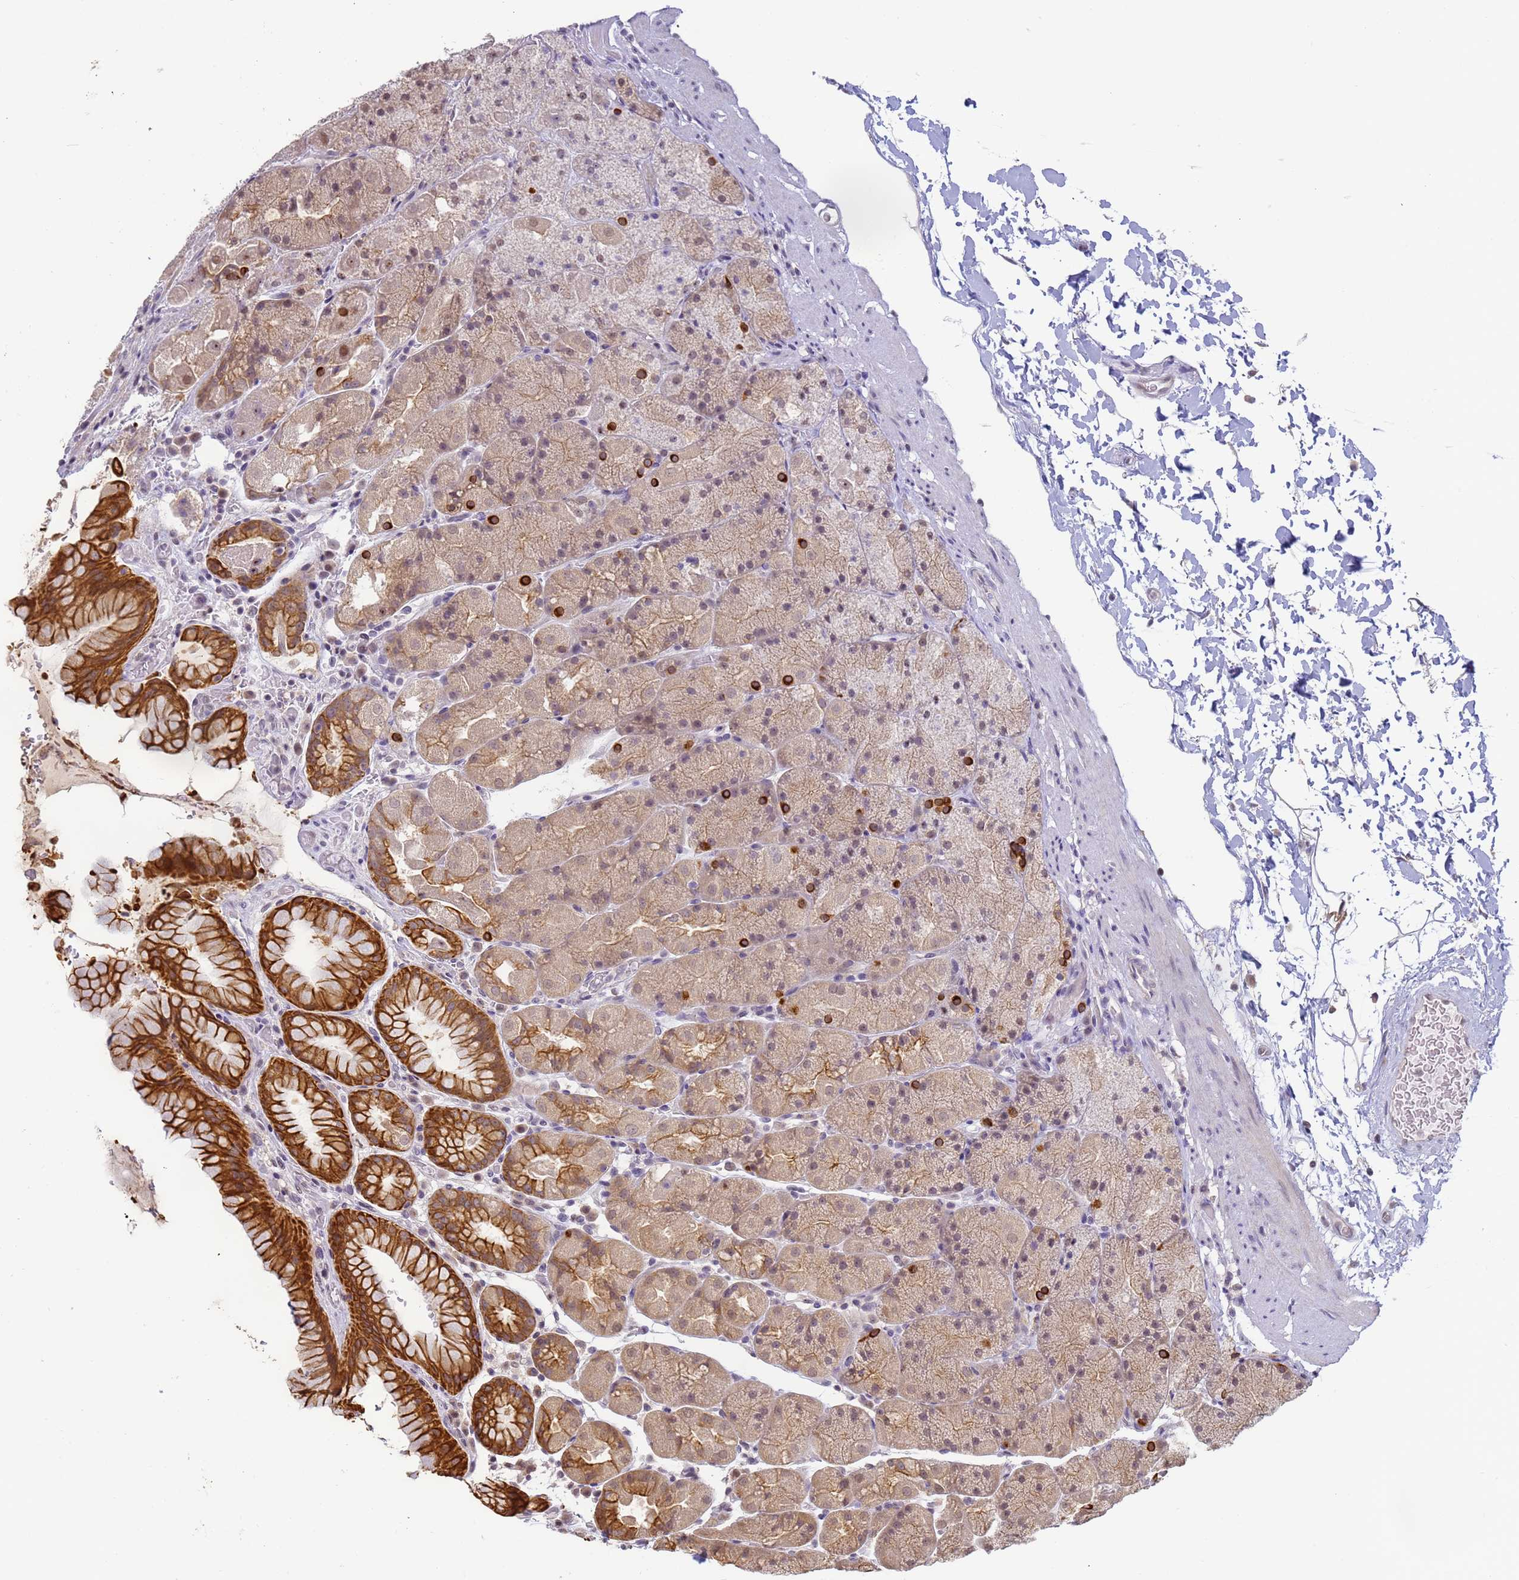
{"staining": {"intensity": "strong", "quantity": "25%-75%", "location": "cytoplasmic/membranous"}, "tissue": "stomach", "cell_type": "Glandular cells", "image_type": "normal", "snomed": [{"axis": "morphology", "description": "Normal tissue, NOS"}, {"axis": "topography", "description": "Stomach, upper"}, {"axis": "topography", "description": "Stomach, lower"}], "caption": "Immunohistochemical staining of normal human stomach exhibits 25%-75% levels of strong cytoplasmic/membranous protein staining in approximately 25%-75% of glandular cells. (Brightfield microscopy of DAB IHC at high magnification).", "gene": "VWA3A", "patient": {"sex": "male", "age": 67}}